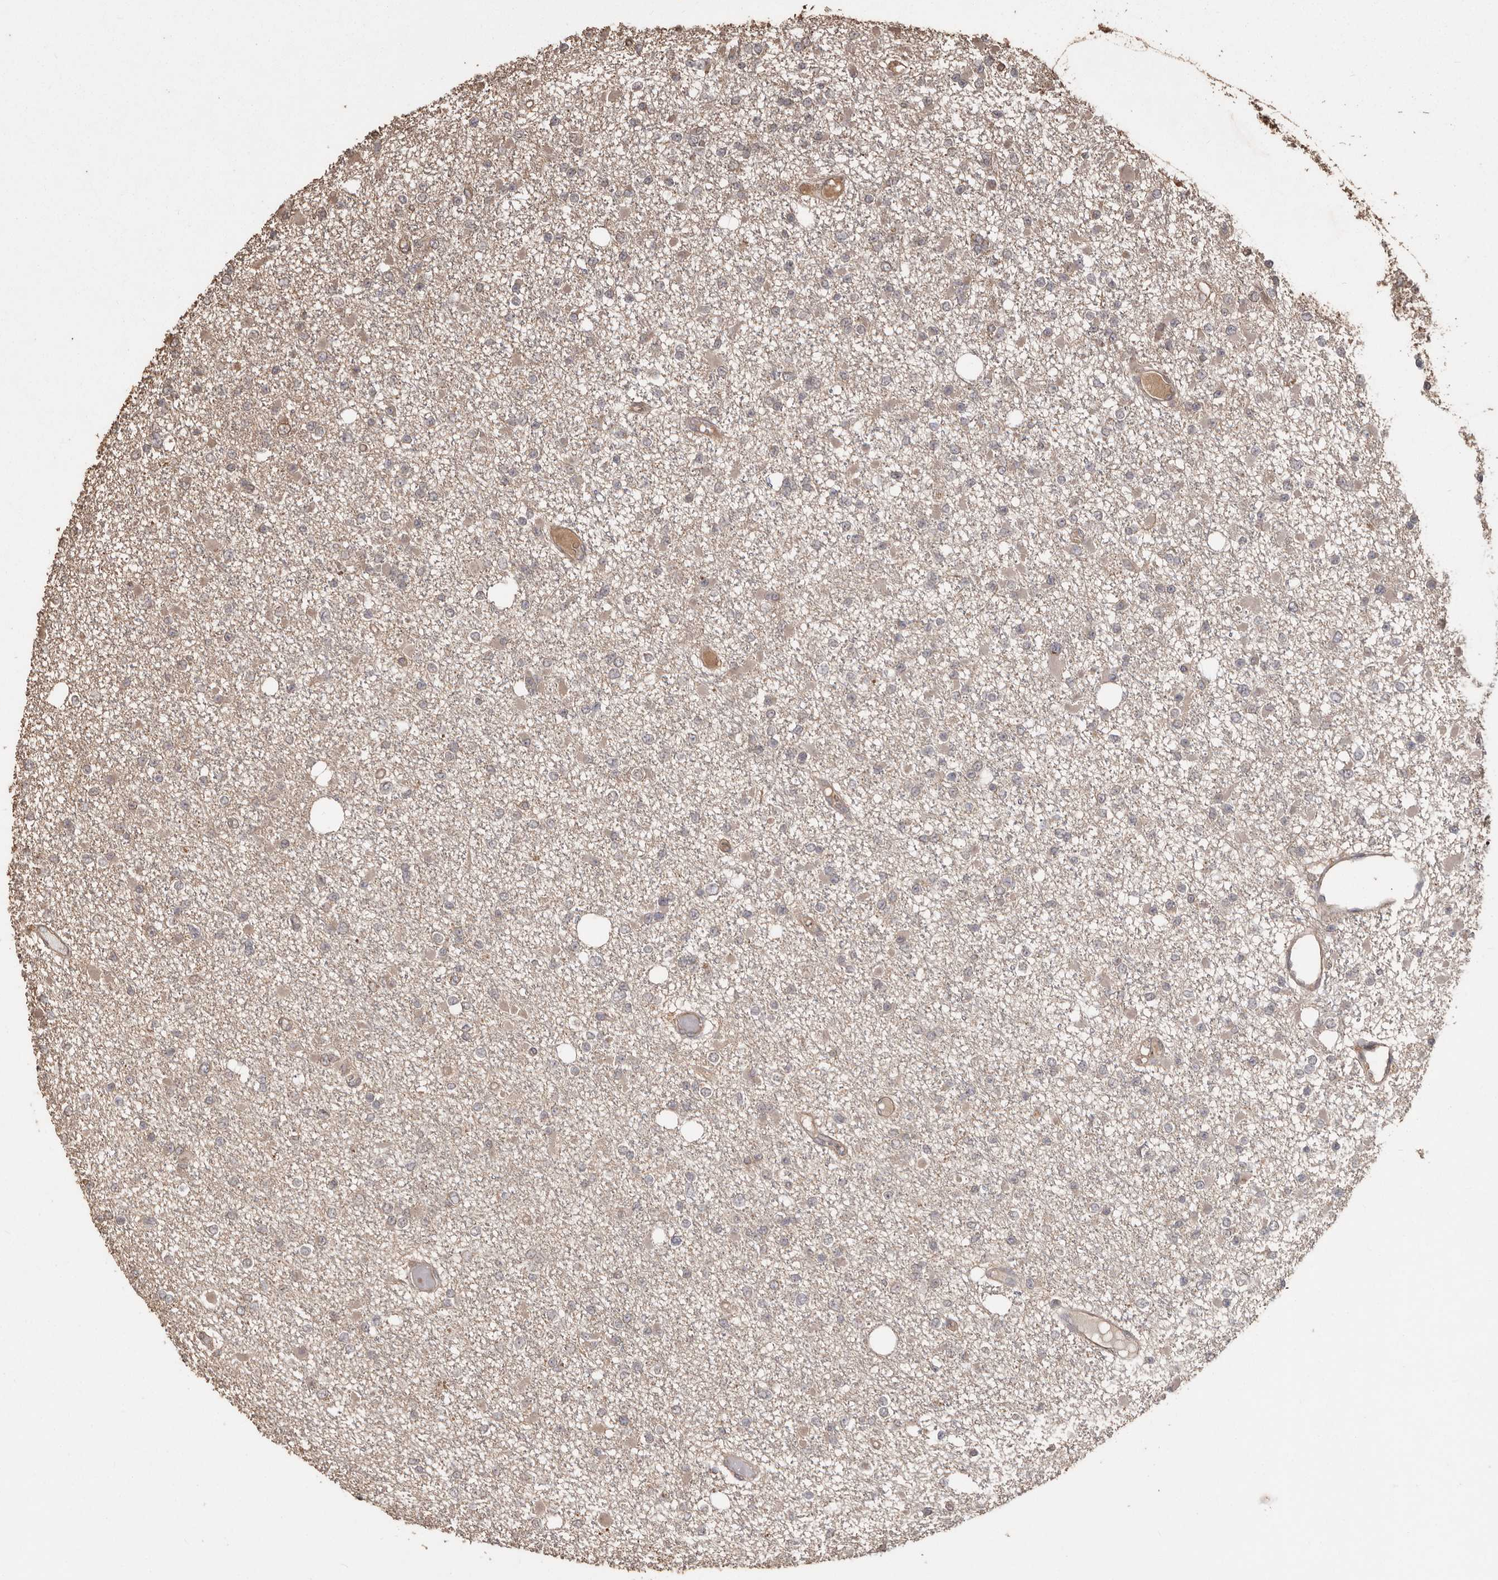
{"staining": {"intensity": "weak", "quantity": "<25%", "location": "cytoplasmic/membranous"}, "tissue": "glioma", "cell_type": "Tumor cells", "image_type": "cancer", "snomed": [{"axis": "morphology", "description": "Glioma, malignant, Low grade"}, {"axis": "topography", "description": "Brain"}], "caption": "Protein analysis of low-grade glioma (malignant) reveals no significant positivity in tumor cells.", "gene": "NUP43", "patient": {"sex": "female", "age": 22}}